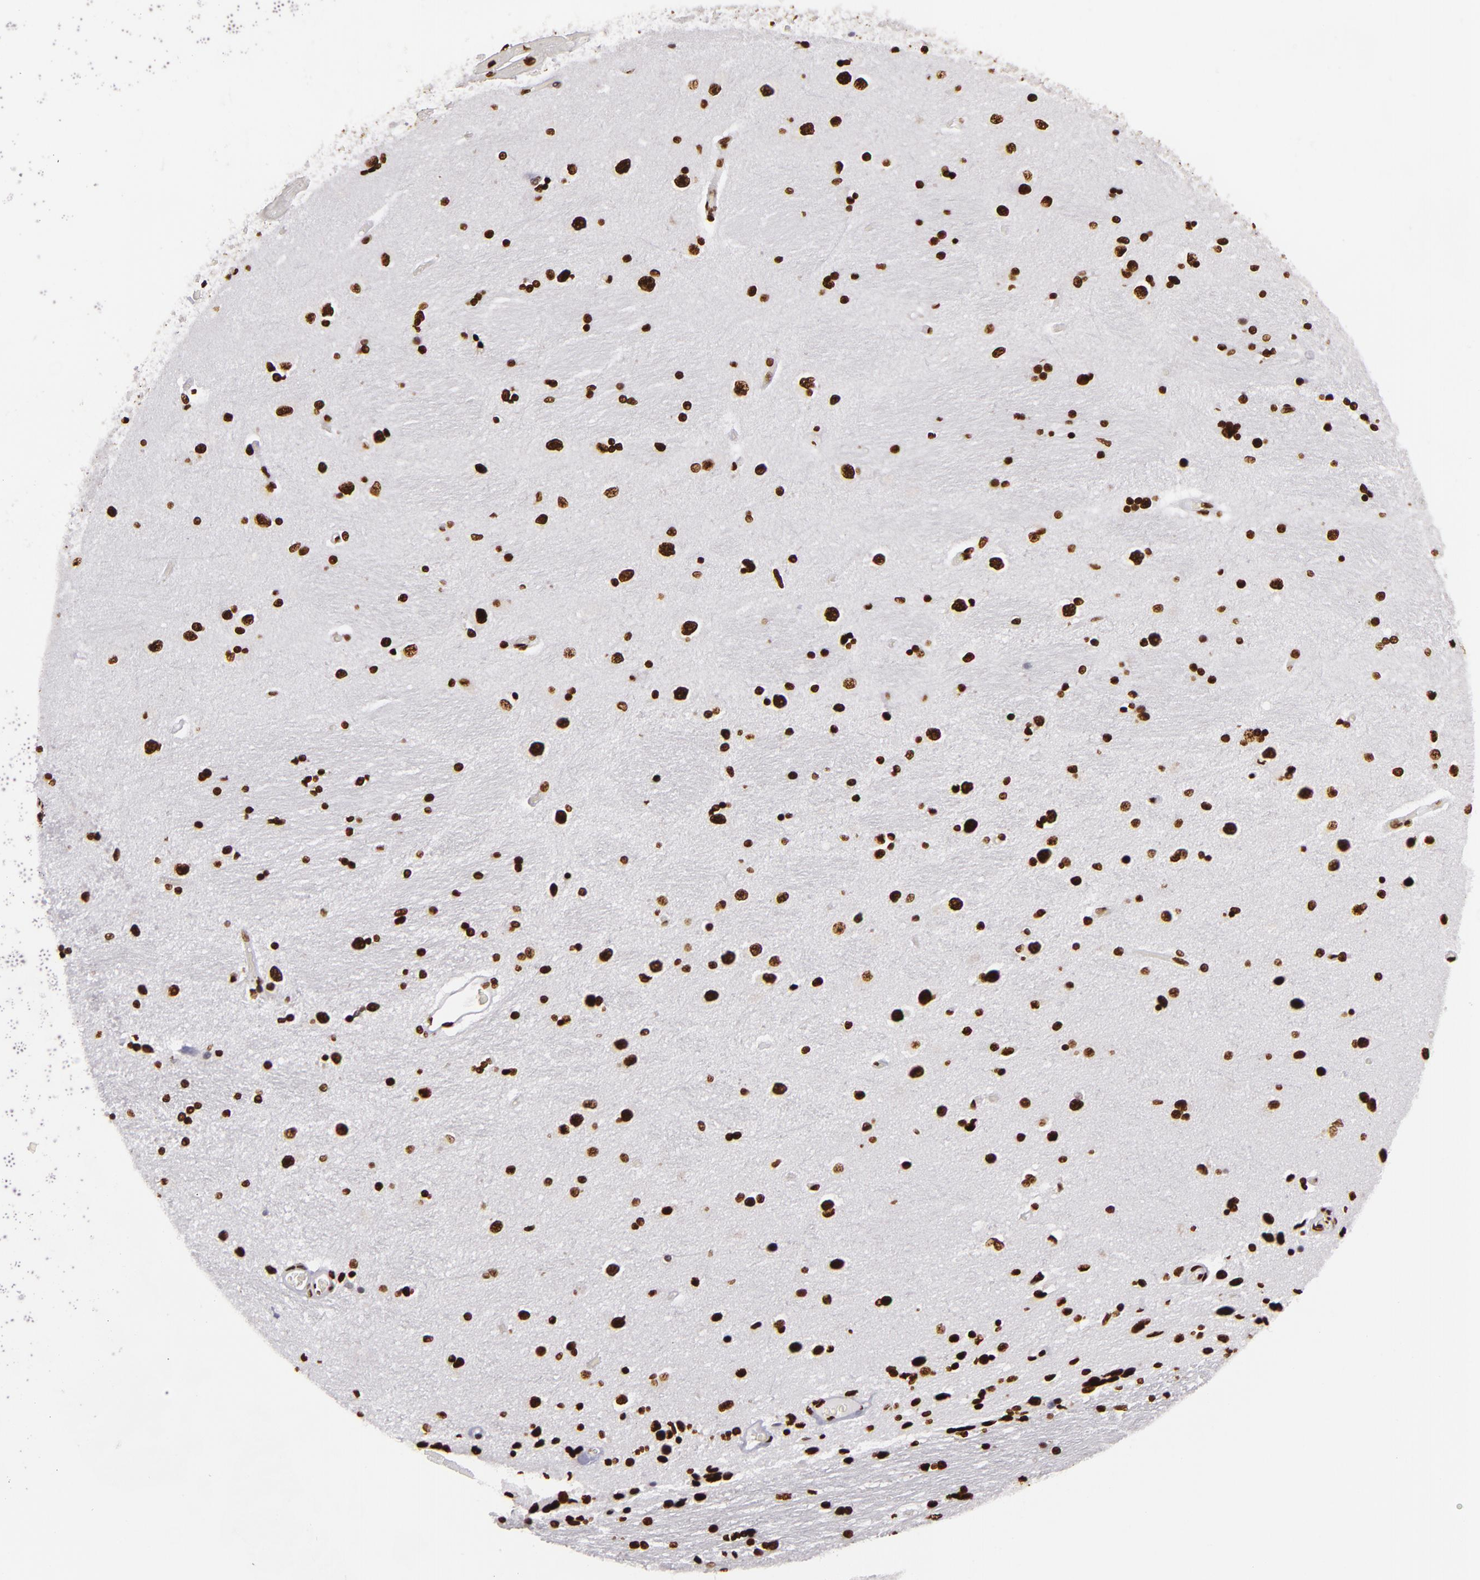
{"staining": {"intensity": "strong", "quantity": ">75%", "location": "nuclear"}, "tissue": "hippocampus", "cell_type": "Glial cells", "image_type": "normal", "snomed": [{"axis": "morphology", "description": "Normal tissue, NOS"}, {"axis": "topography", "description": "Hippocampus"}], "caption": "A brown stain highlights strong nuclear positivity of a protein in glial cells of benign hippocampus. (DAB (3,3'-diaminobenzidine) IHC with brightfield microscopy, high magnification).", "gene": "SAFB", "patient": {"sex": "female", "age": 54}}